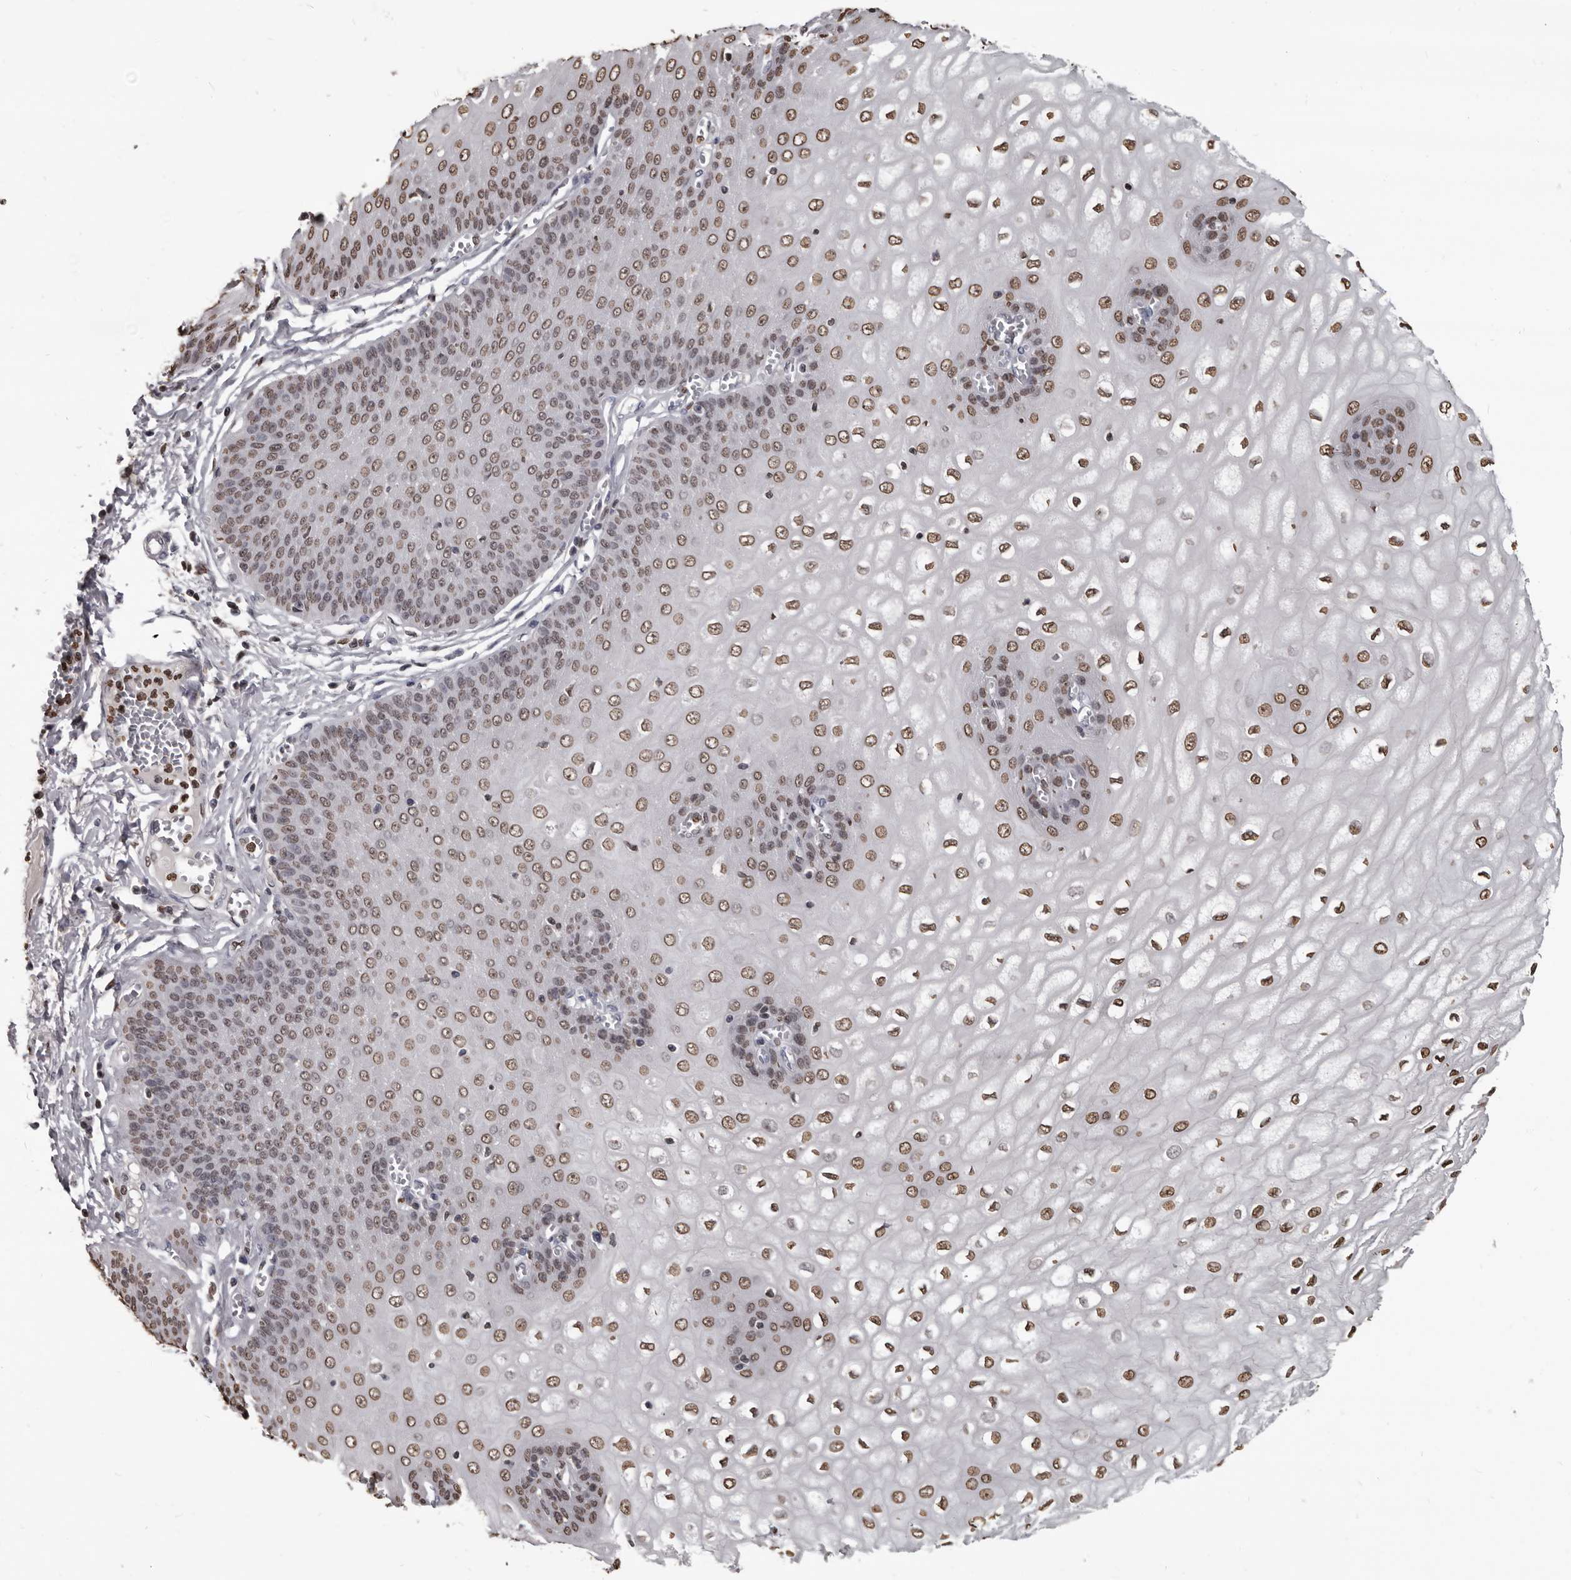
{"staining": {"intensity": "moderate", "quantity": ">75%", "location": "nuclear"}, "tissue": "esophagus", "cell_type": "Squamous epithelial cells", "image_type": "normal", "snomed": [{"axis": "morphology", "description": "Normal tissue, NOS"}, {"axis": "topography", "description": "Esophagus"}], "caption": "IHC image of benign esophagus stained for a protein (brown), which reveals medium levels of moderate nuclear expression in approximately >75% of squamous epithelial cells.", "gene": "AHR", "patient": {"sex": "male", "age": 60}}